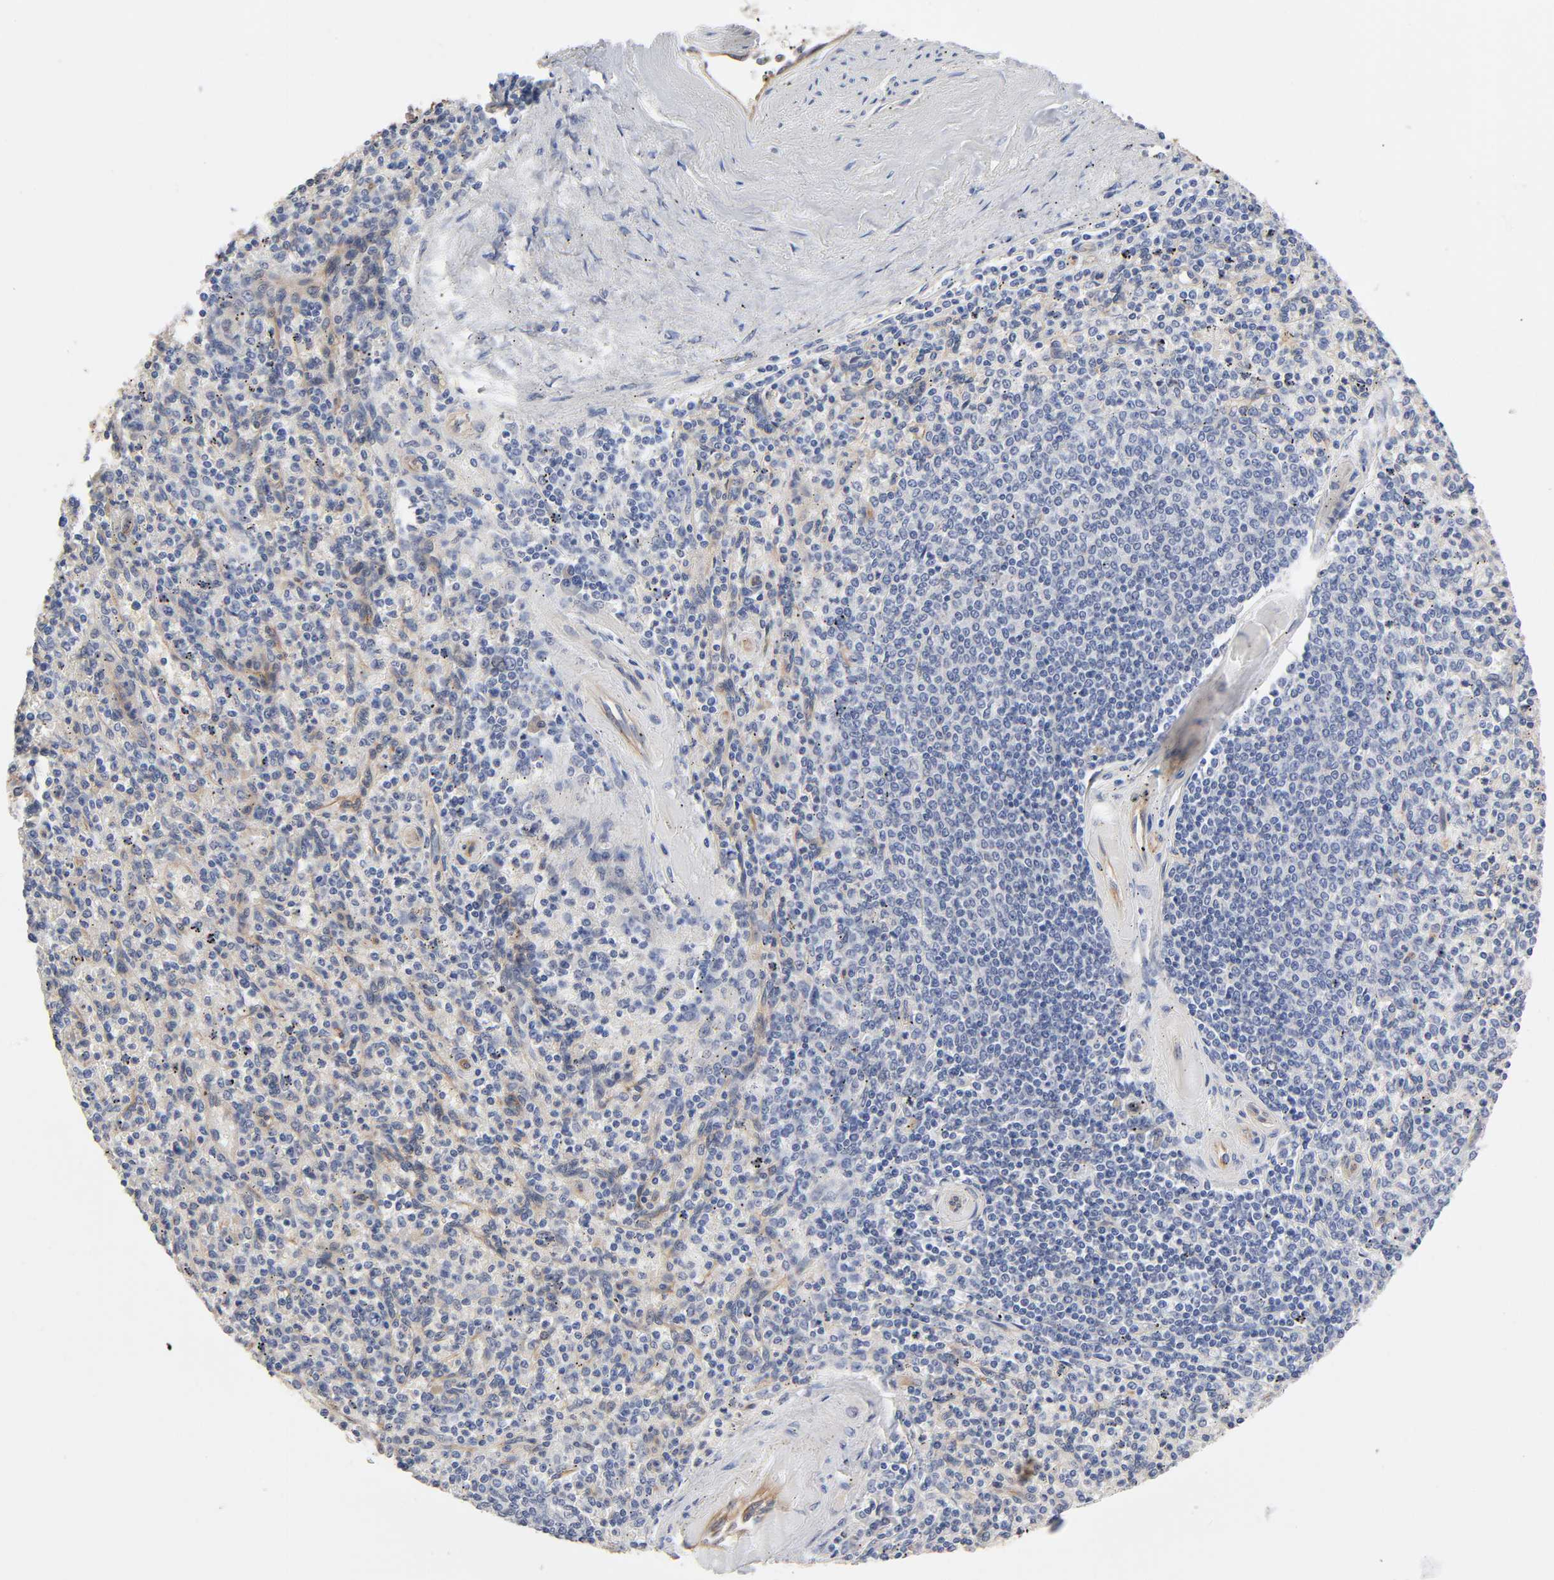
{"staining": {"intensity": "negative", "quantity": "none", "location": "none"}, "tissue": "spleen", "cell_type": "Cells in red pulp", "image_type": "normal", "snomed": [{"axis": "morphology", "description": "Normal tissue, NOS"}, {"axis": "topography", "description": "Spleen"}], "caption": "Unremarkable spleen was stained to show a protein in brown. There is no significant positivity in cells in red pulp. (Stains: DAB (3,3'-diaminobenzidine) immunohistochemistry (IHC) with hematoxylin counter stain, Microscopy: brightfield microscopy at high magnification).", "gene": "RAB13", "patient": {"sex": "male", "age": 72}}